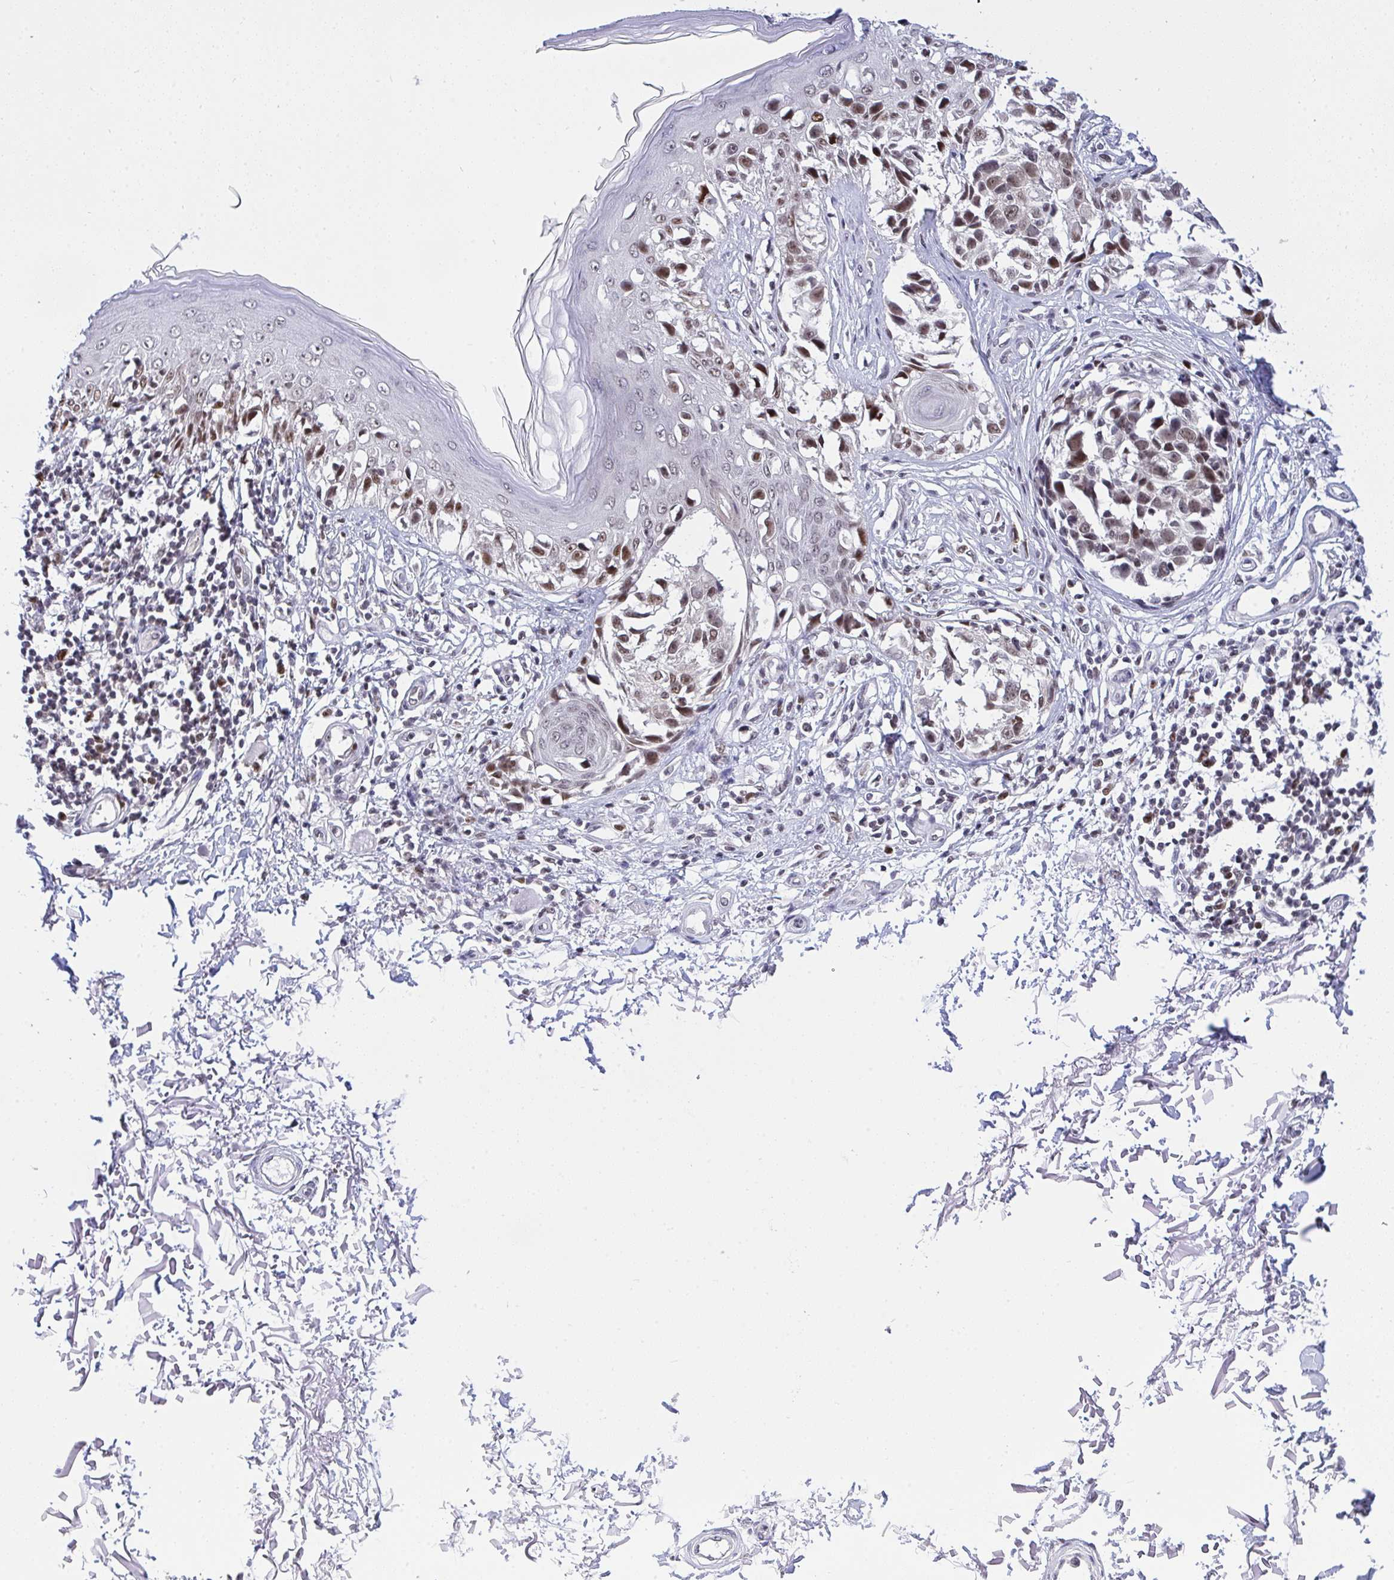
{"staining": {"intensity": "weak", "quantity": "25%-75%", "location": "nuclear"}, "tissue": "melanoma", "cell_type": "Tumor cells", "image_type": "cancer", "snomed": [{"axis": "morphology", "description": "Malignant melanoma, NOS"}, {"axis": "topography", "description": "Skin"}], "caption": "A brown stain labels weak nuclear positivity of a protein in melanoma tumor cells.", "gene": "RFC4", "patient": {"sex": "male", "age": 73}}